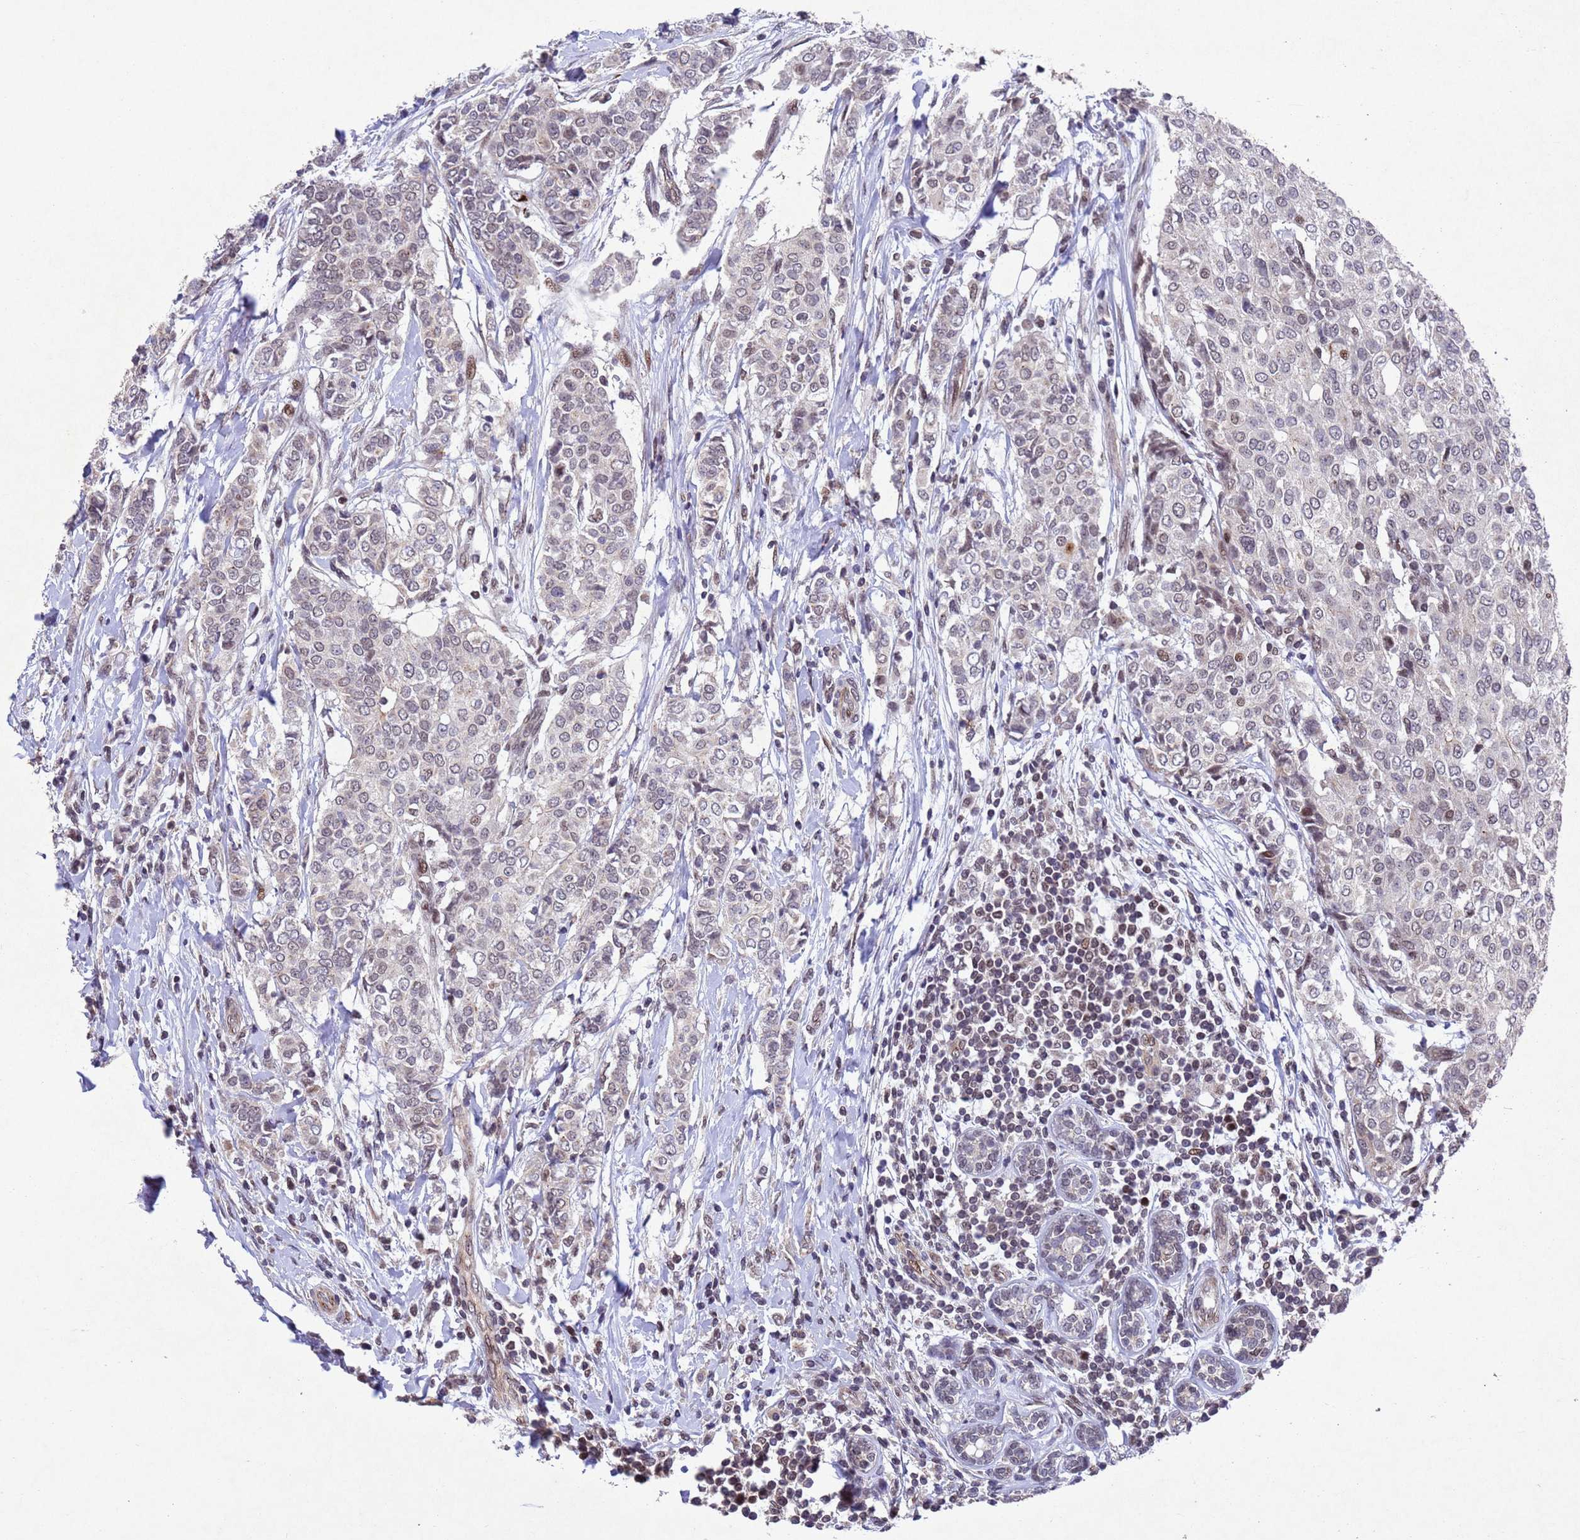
{"staining": {"intensity": "weak", "quantity": "<25%", "location": "cytoplasmic/membranous,nuclear"}, "tissue": "breast cancer", "cell_type": "Tumor cells", "image_type": "cancer", "snomed": [{"axis": "morphology", "description": "Lobular carcinoma"}, {"axis": "topography", "description": "Breast"}], "caption": "This is an immunohistochemistry photomicrograph of human lobular carcinoma (breast). There is no staining in tumor cells.", "gene": "TBK1", "patient": {"sex": "female", "age": 51}}